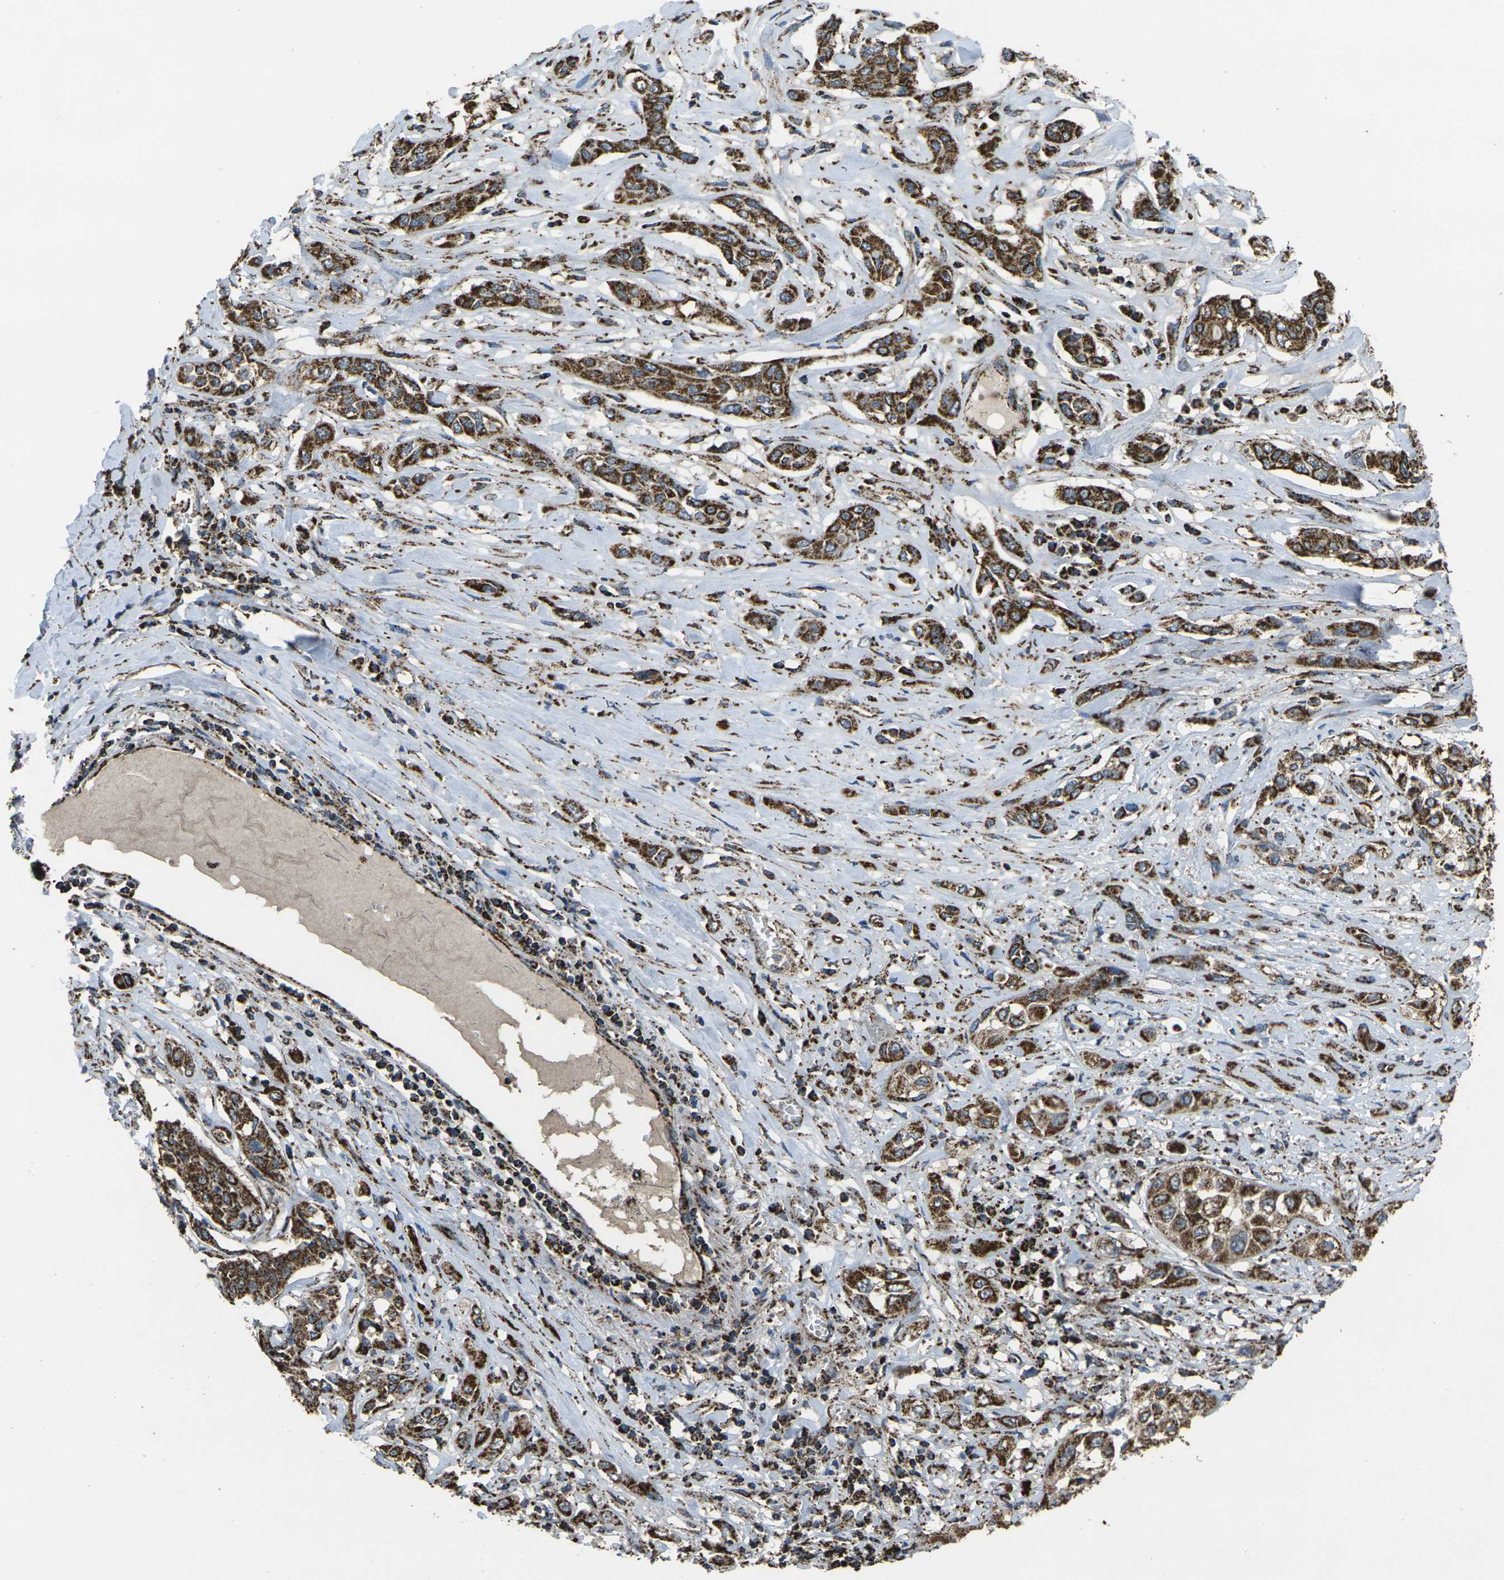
{"staining": {"intensity": "strong", "quantity": ">75%", "location": "cytoplasmic/membranous"}, "tissue": "lung cancer", "cell_type": "Tumor cells", "image_type": "cancer", "snomed": [{"axis": "morphology", "description": "Squamous cell carcinoma, NOS"}, {"axis": "topography", "description": "Lung"}], "caption": "Lung cancer (squamous cell carcinoma) was stained to show a protein in brown. There is high levels of strong cytoplasmic/membranous positivity in approximately >75% of tumor cells.", "gene": "KLHL5", "patient": {"sex": "male", "age": 71}}